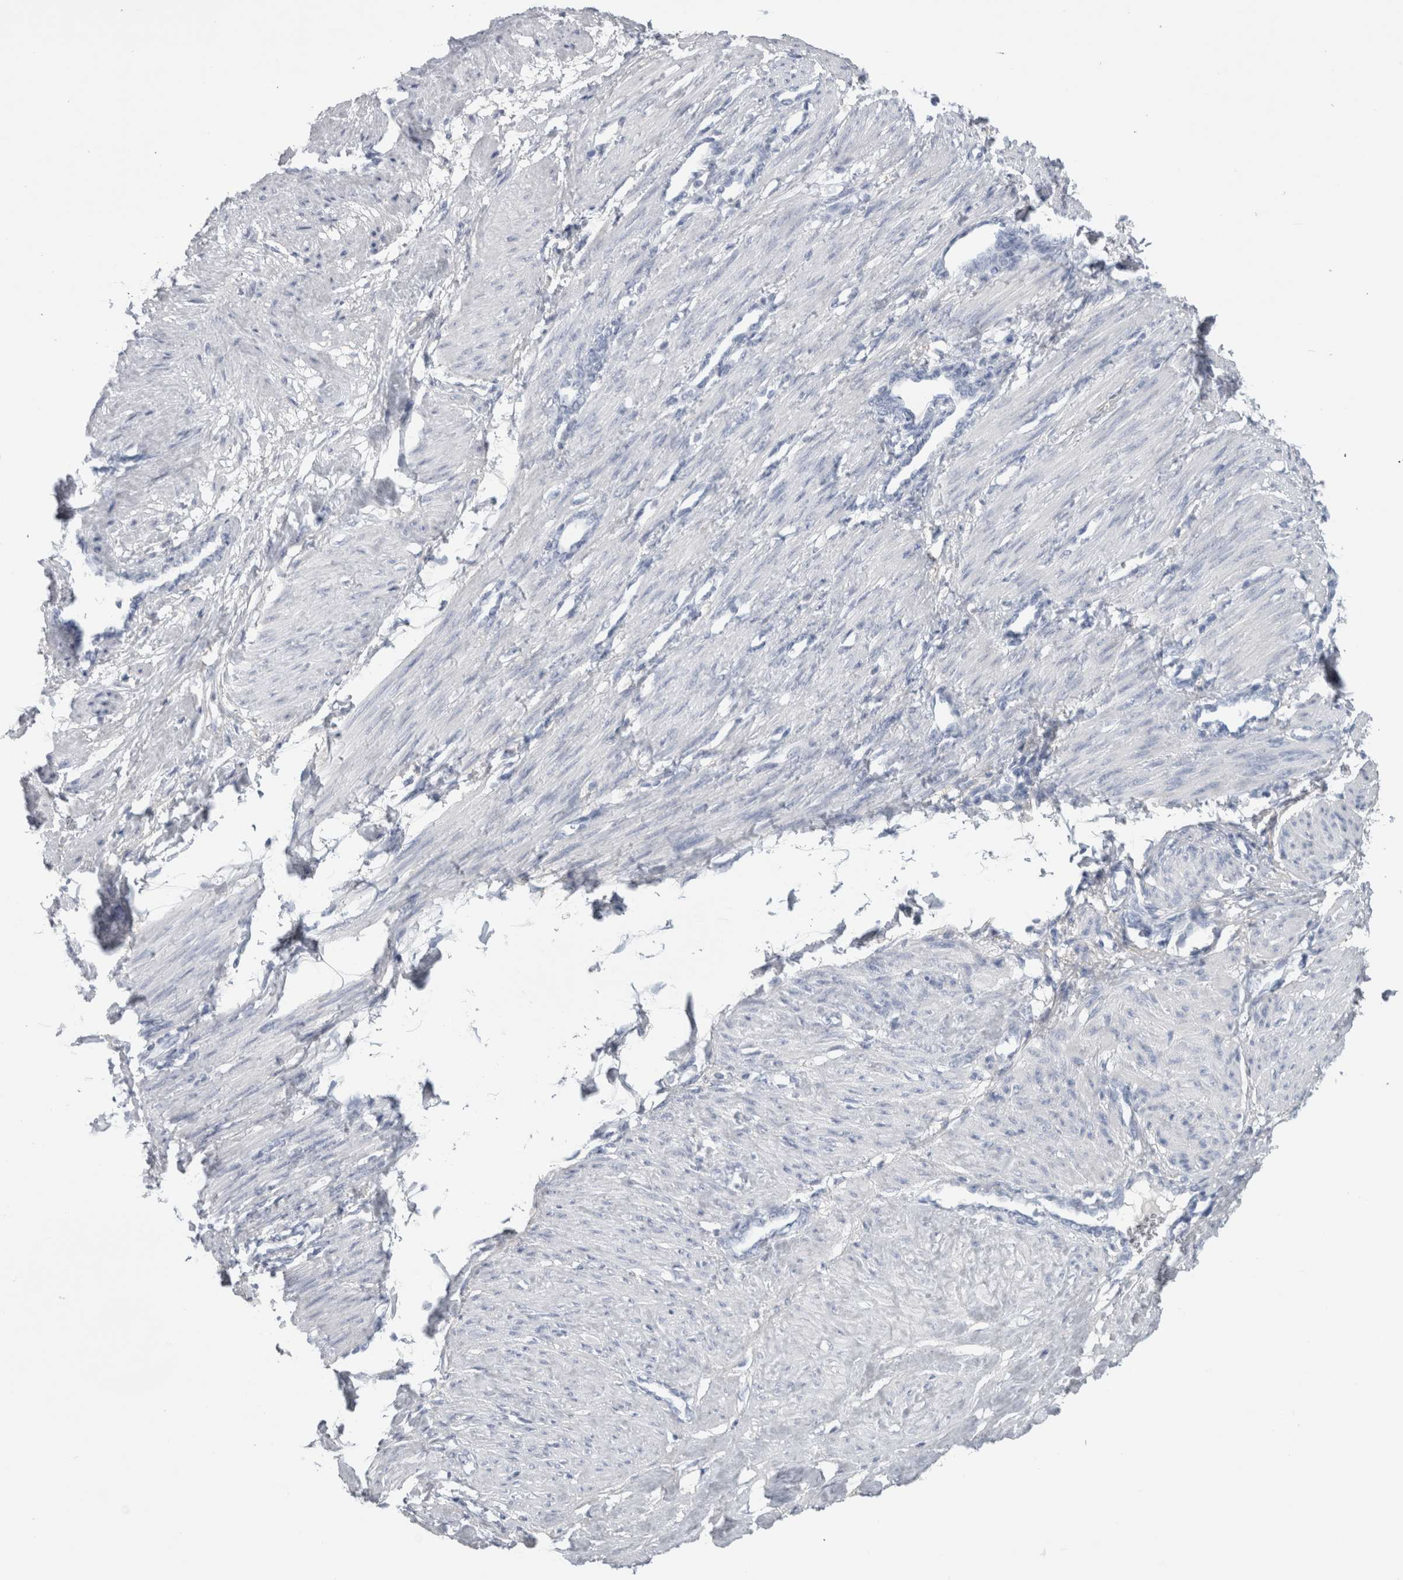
{"staining": {"intensity": "negative", "quantity": "none", "location": "none"}, "tissue": "smooth muscle", "cell_type": "Smooth muscle cells", "image_type": "normal", "snomed": [{"axis": "morphology", "description": "Normal tissue, NOS"}, {"axis": "topography", "description": "Endometrium"}], "caption": "Protein analysis of unremarkable smooth muscle exhibits no significant expression in smooth muscle cells.", "gene": "ADAM2", "patient": {"sex": "female", "age": 33}}